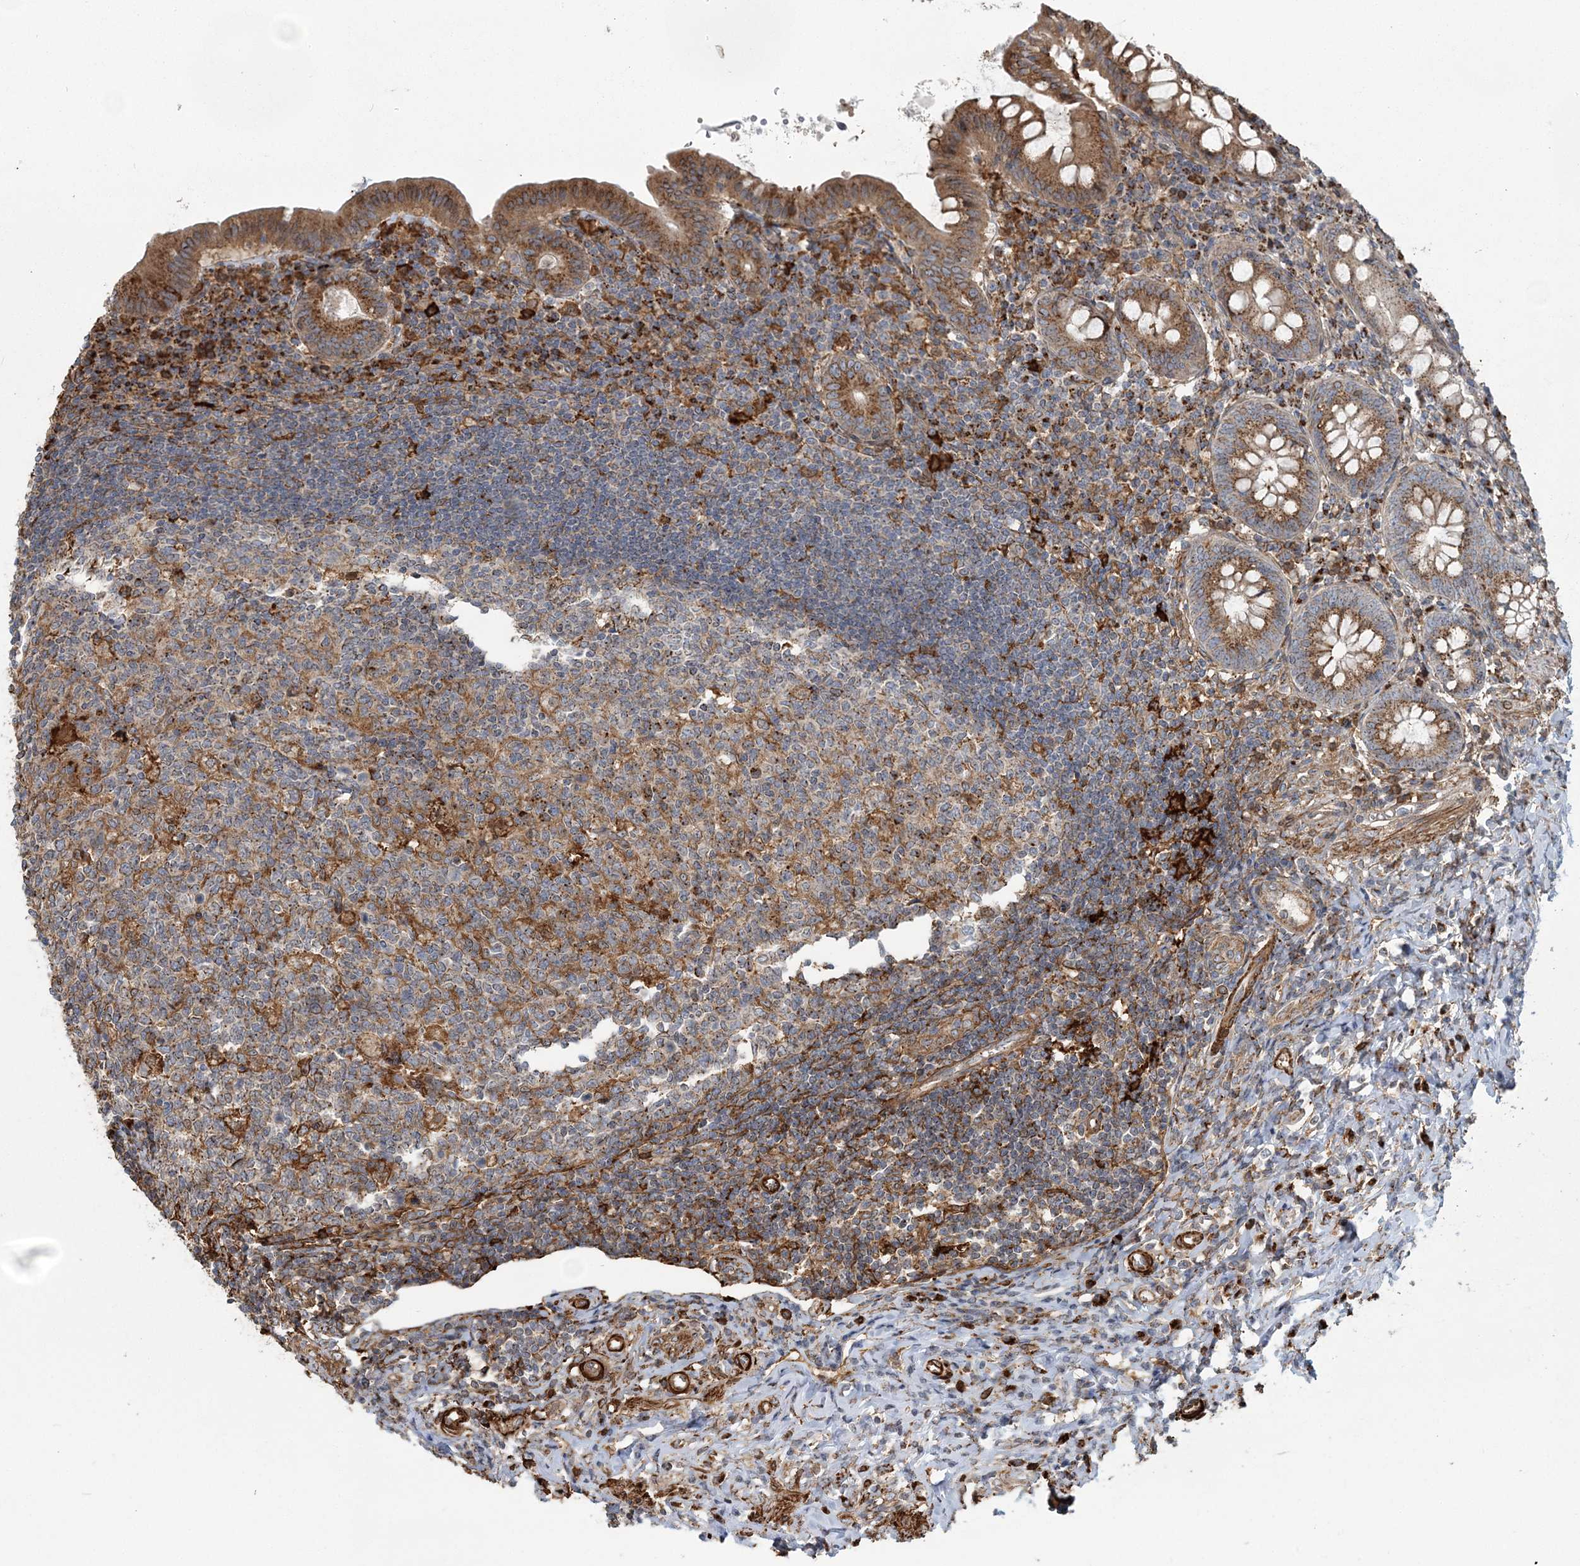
{"staining": {"intensity": "strong", "quantity": ">75%", "location": "cytoplasmic/membranous"}, "tissue": "appendix", "cell_type": "Glandular cells", "image_type": "normal", "snomed": [{"axis": "morphology", "description": "Normal tissue, NOS"}, {"axis": "topography", "description": "Appendix"}], "caption": "A high amount of strong cytoplasmic/membranous expression is seen in approximately >75% of glandular cells in benign appendix.", "gene": "TRAF3IP2", "patient": {"sex": "female", "age": 54}}